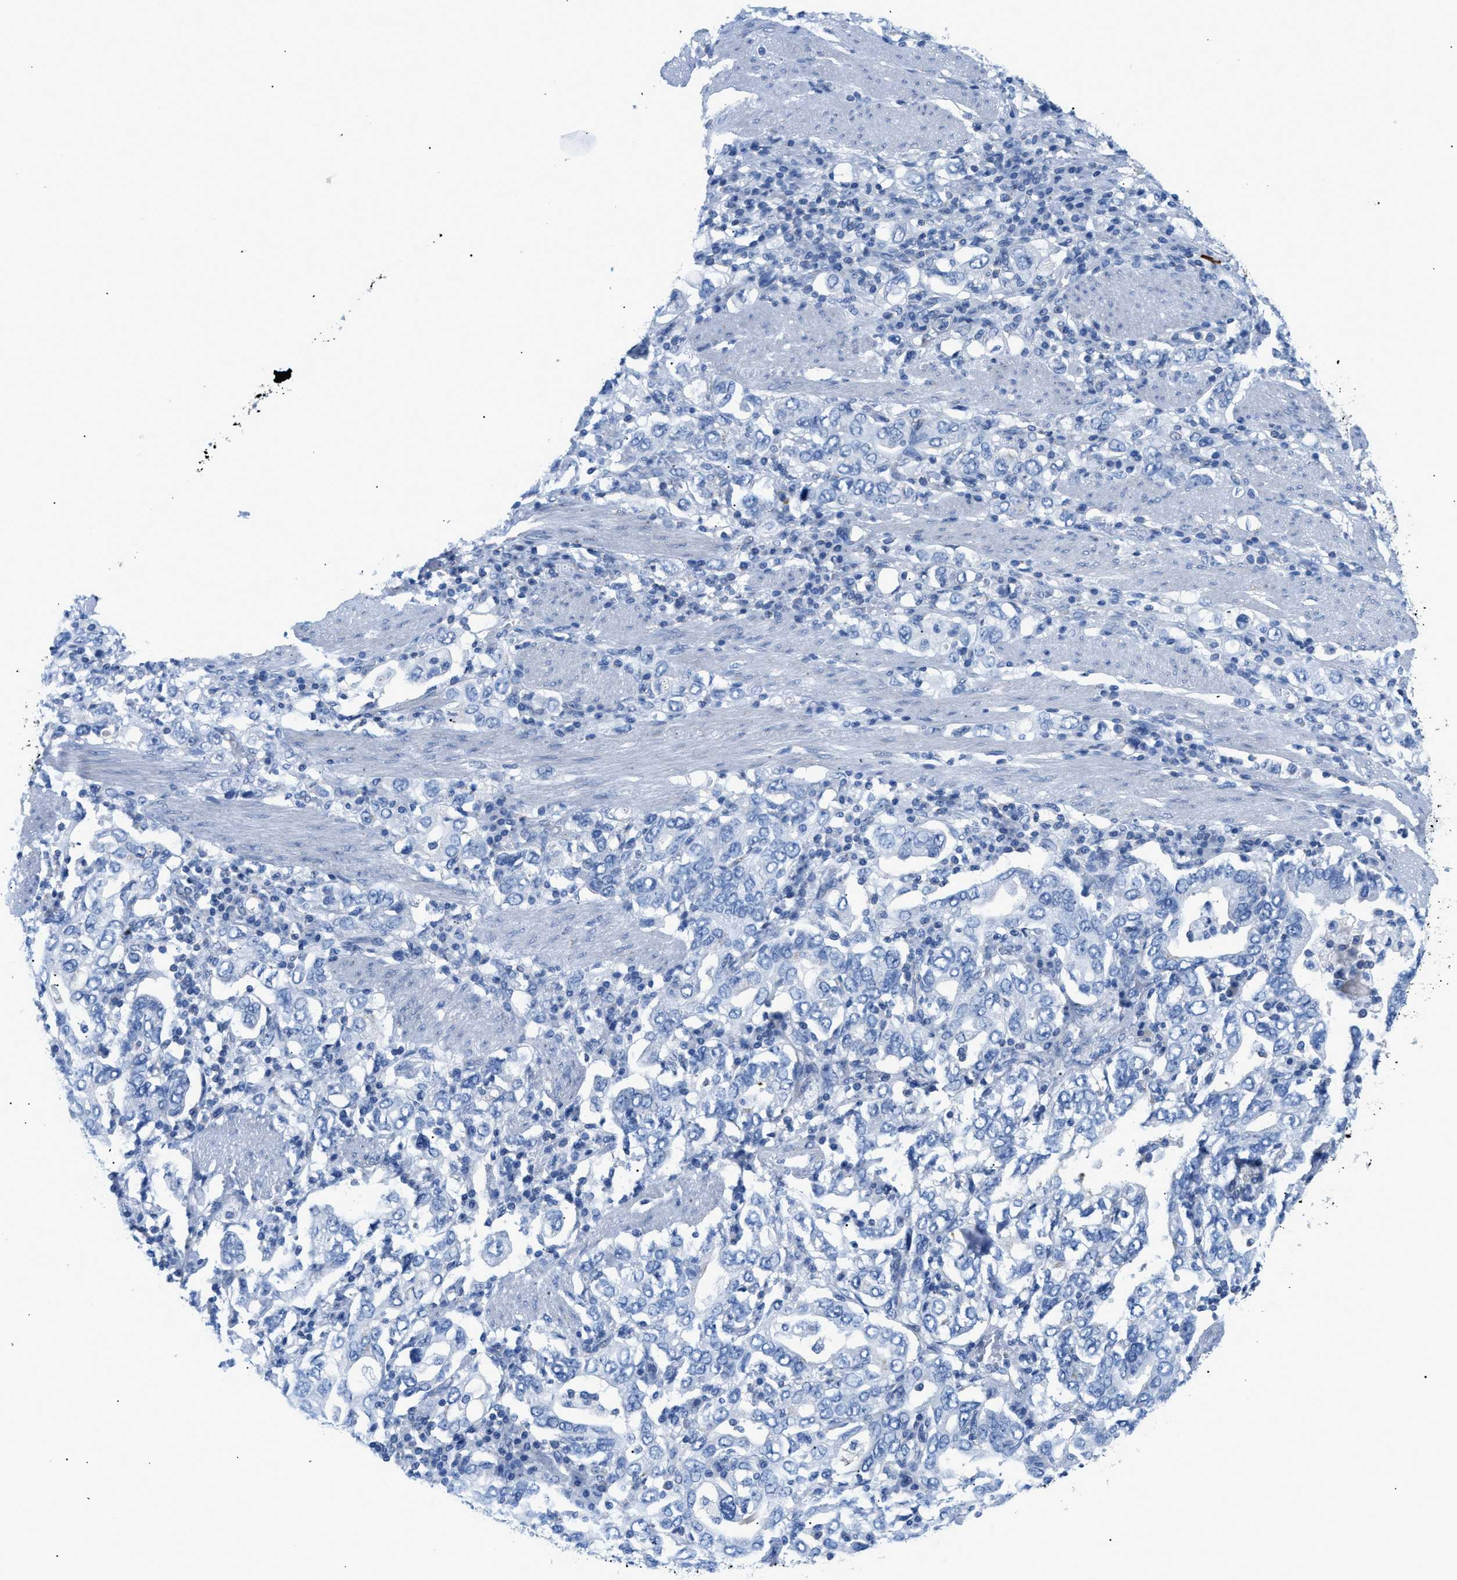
{"staining": {"intensity": "negative", "quantity": "none", "location": "none"}, "tissue": "stomach cancer", "cell_type": "Tumor cells", "image_type": "cancer", "snomed": [{"axis": "morphology", "description": "Adenocarcinoma, NOS"}, {"axis": "topography", "description": "Stomach, upper"}], "caption": "The histopathology image exhibits no staining of tumor cells in adenocarcinoma (stomach). (Brightfield microscopy of DAB IHC at high magnification).", "gene": "FDCSP", "patient": {"sex": "male", "age": 62}}